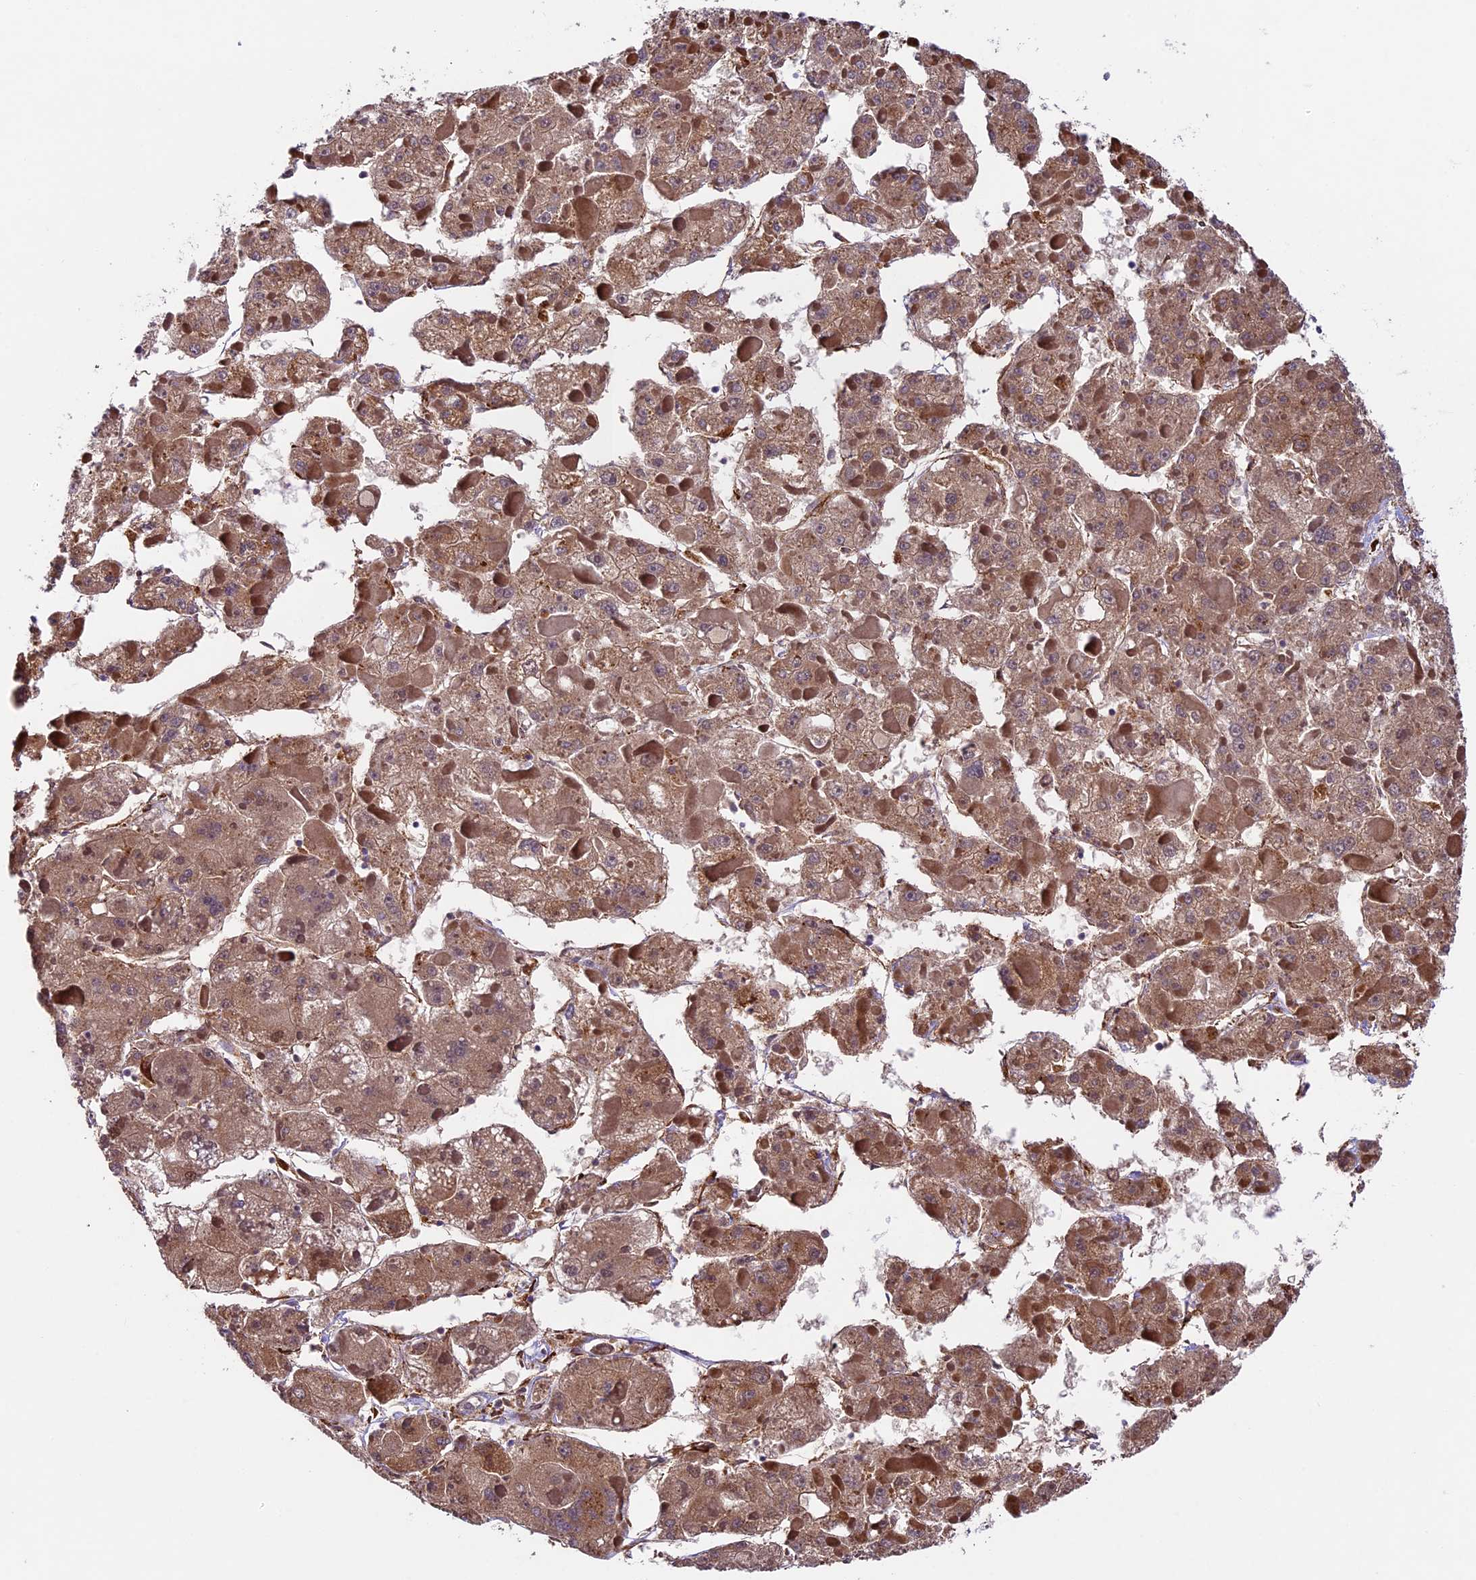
{"staining": {"intensity": "moderate", "quantity": ">75%", "location": "cytoplasmic/membranous"}, "tissue": "liver cancer", "cell_type": "Tumor cells", "image_type": "cancer", "snomed": [{"axis": "morphology", "description": "Carcinoma, Hepatocellular, NOS"}, {"axis": "topography", "description": "Liver"}], "caption": "Hepatocellular carcinoma (liver) stained with immunohistochemistry (IHC) exhibits moderate cytoplasmic/membranous positivity in approximately >75% of tumor cells.", "gene": "LSM7", "patient": {"sex": "female", "age": 73}}